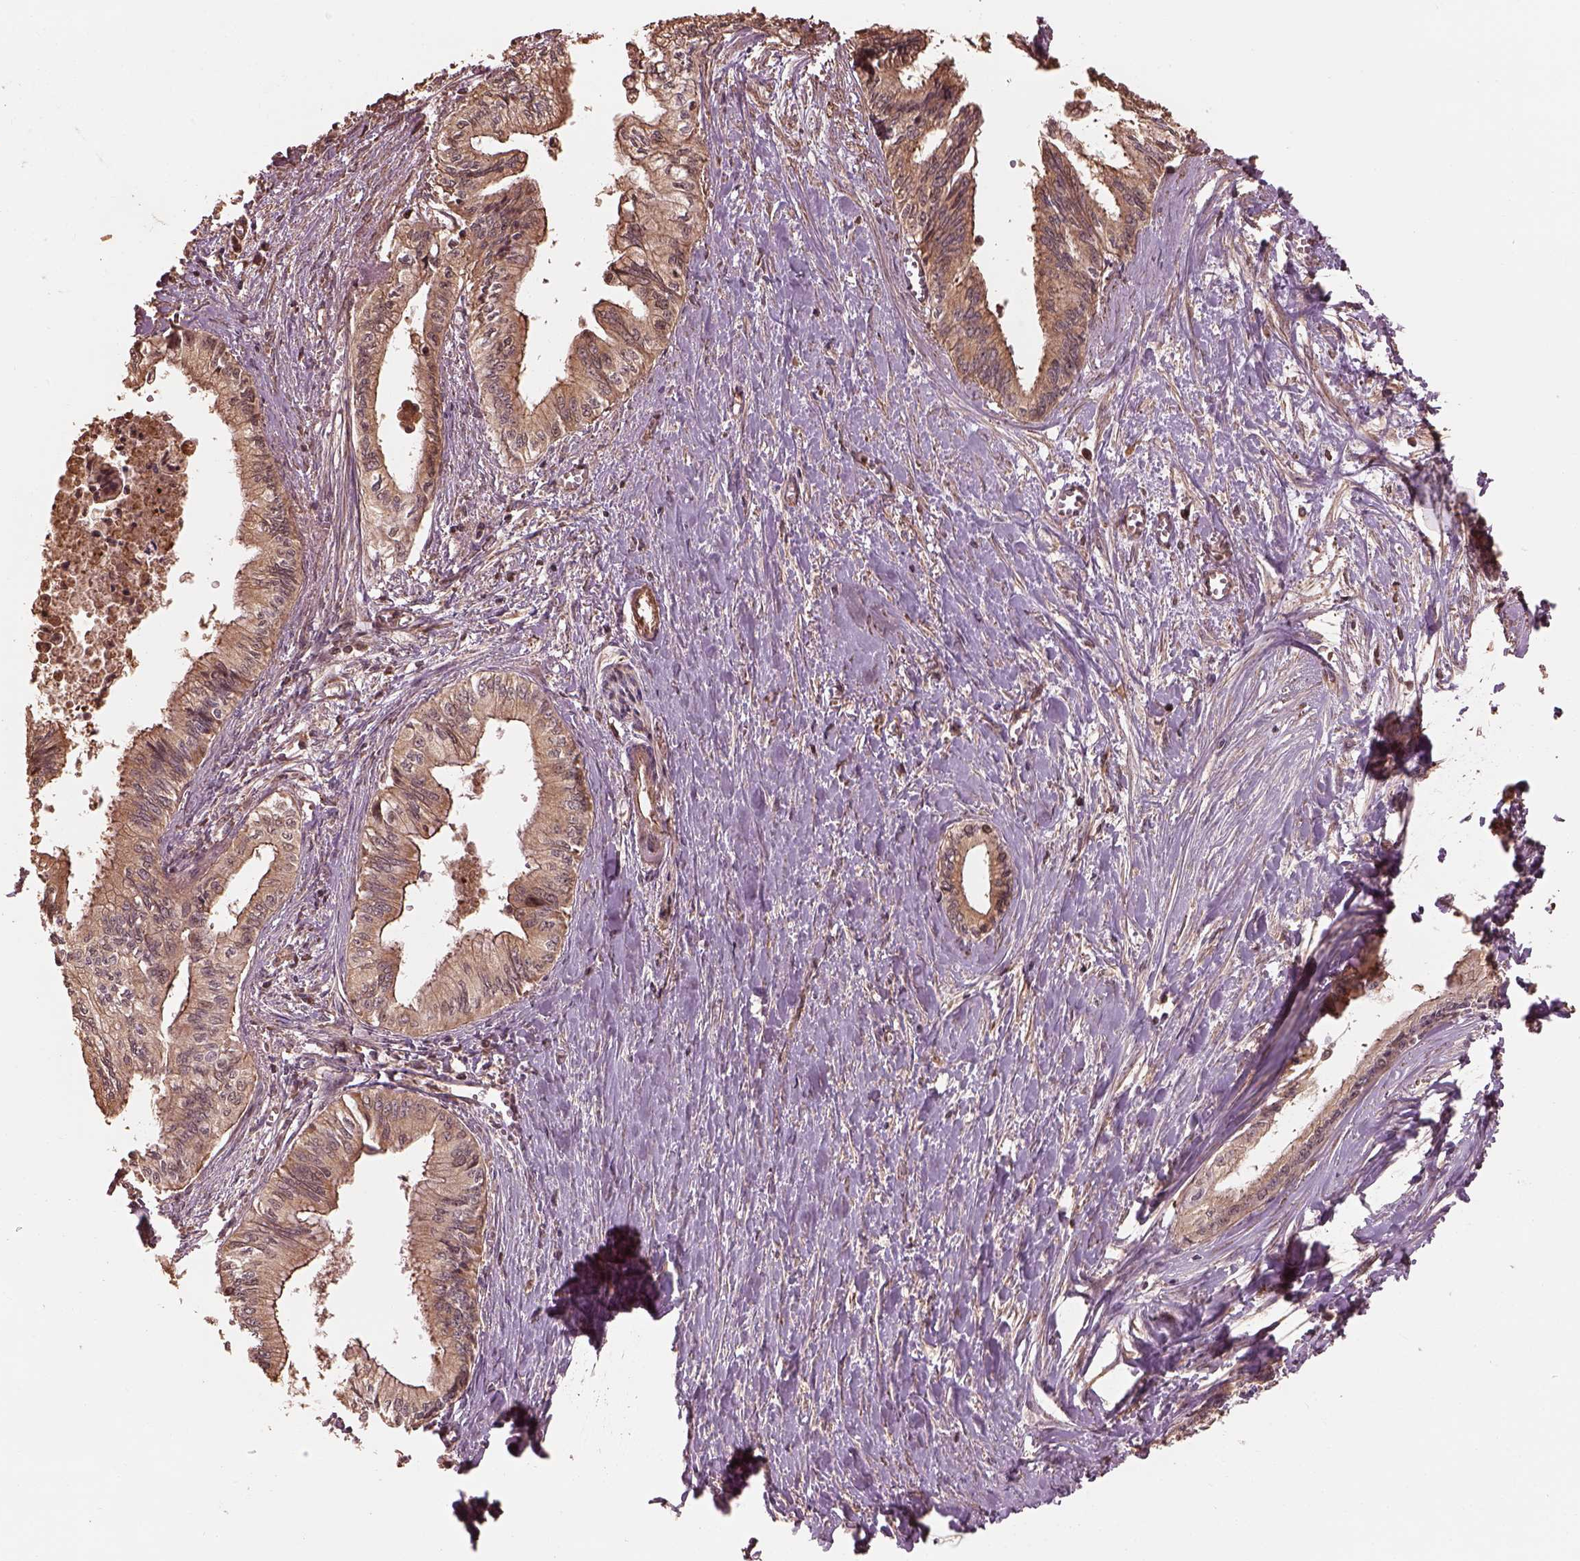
{"staining": {"intensity": "moderate", "quantity": ">75%", "location": "cytoplasmic/membranous"}, "tissue": "pancreatic cancer", "cell_type": "Tumor cells", "image_type": "cancer", "snomed": [{"axis": "morphology", "description": "Adenocarcinoma, NOS"}, {"axis": "topography", "description": "Pancreas"}], "caption": "Tumor cells exhibit medium levels of moderate cytoplasmic/membranous staining in about >75% of cells in human pancreatic cancer.", "gene": "METTL4", "patient": {"sex": "female", "age": 61}}